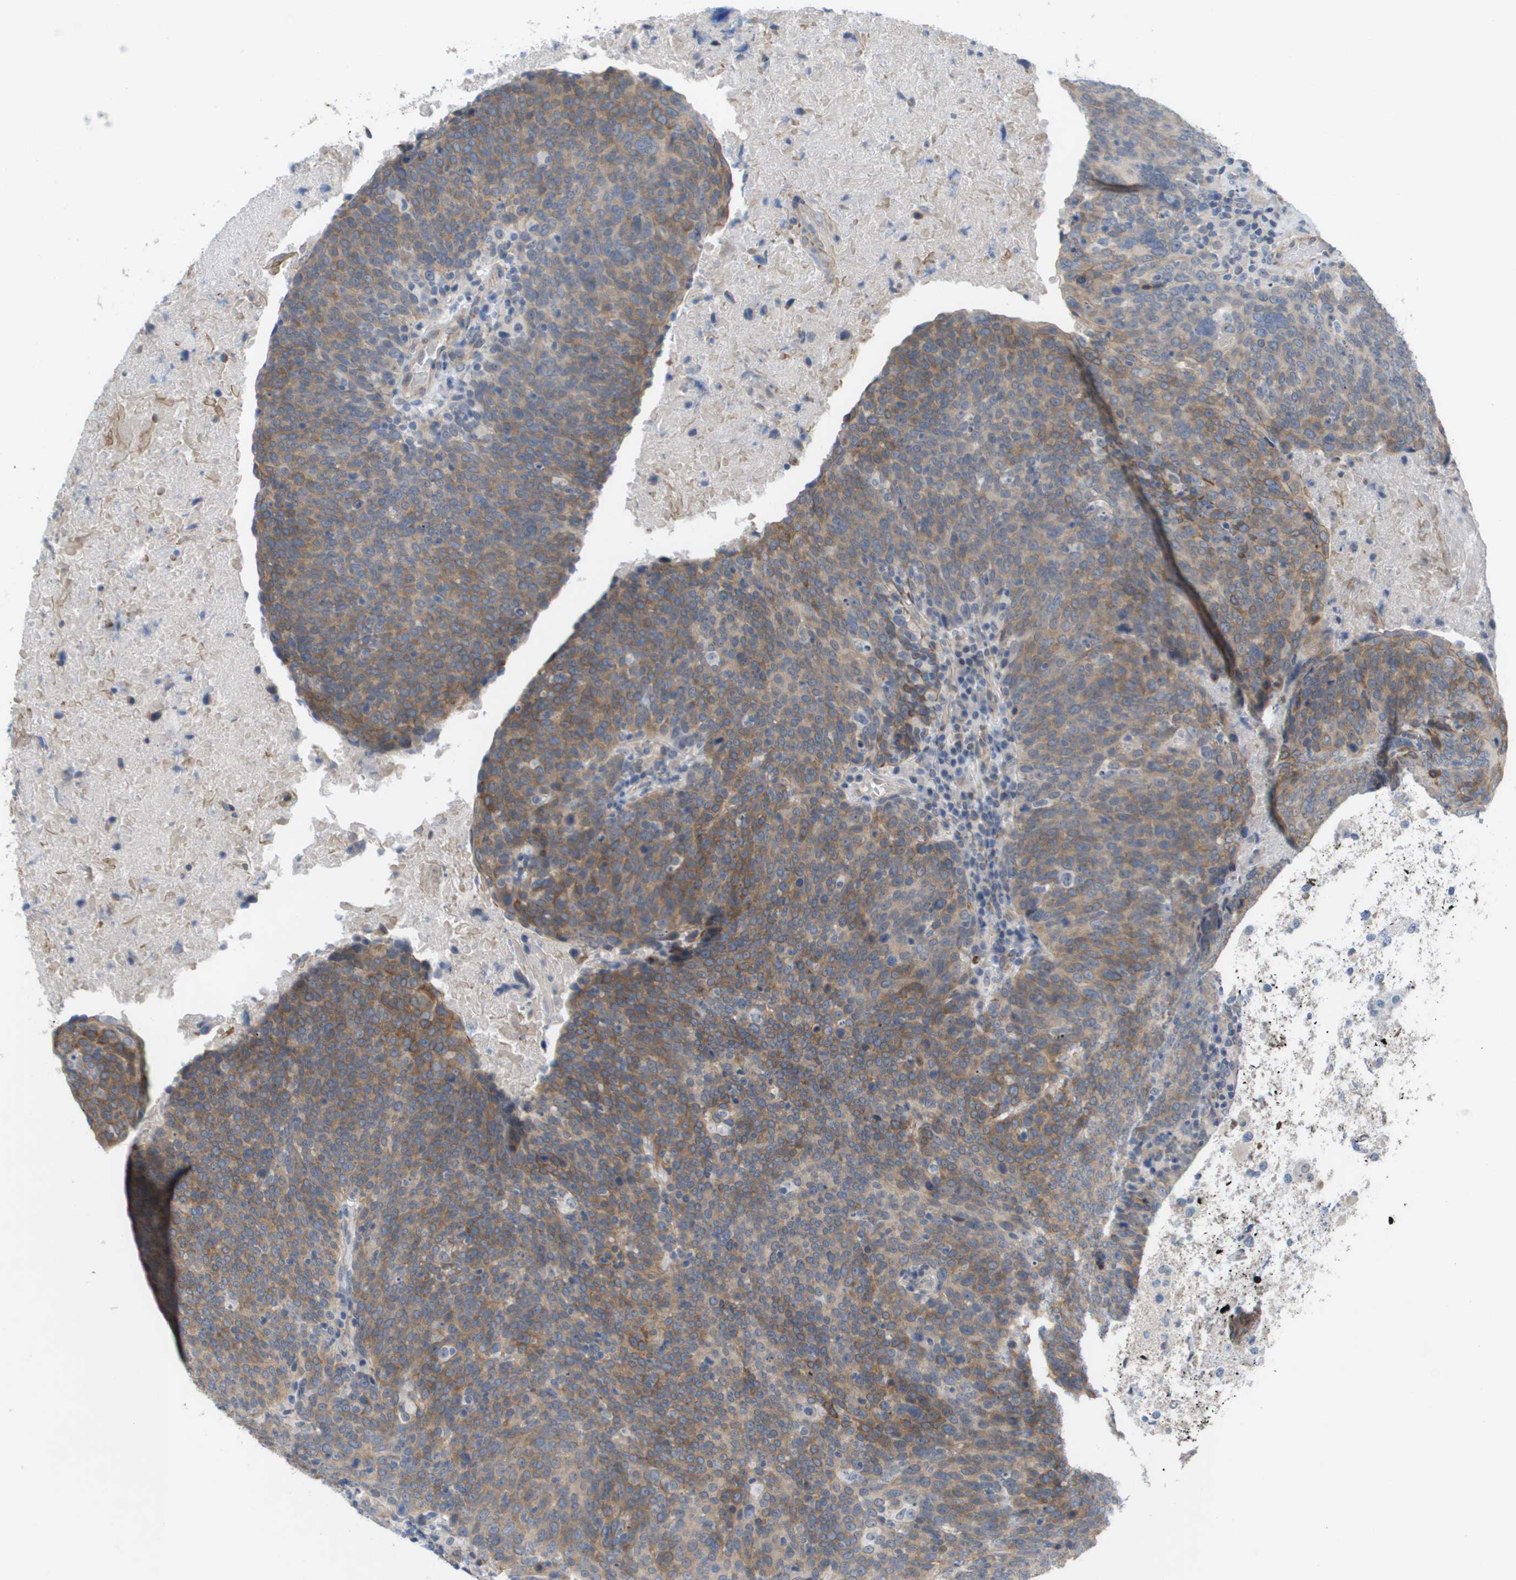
{"staining": {"intensity": "weak", "quantity": ">75%", "location": "cytoplasmic/membranous"}, "tissue": "head and neck cancer", "cell_type": "Tumor cells", "image_type": "cancer", "snomed": [{"axis": "morphology", "description": "Squamous cell carcinoma, NOS"}, {"axis": "morphology", "description": "Squamous cell carcinoma, metastatic, NOS"}, {"axis": "topography", "description": "Lymph node"}, {"axis": "topography", "description": "Head-Neck"}], "caption": "Head and neck cancer (squamous cell carcinoma) was stained to show a protein in brown. There is low levels of weak cytoplasmic/membranous expression in approximately >75% of tumor cells.", "gene": "MTARC2", "patient": {"sex": "male", "age": 62}}